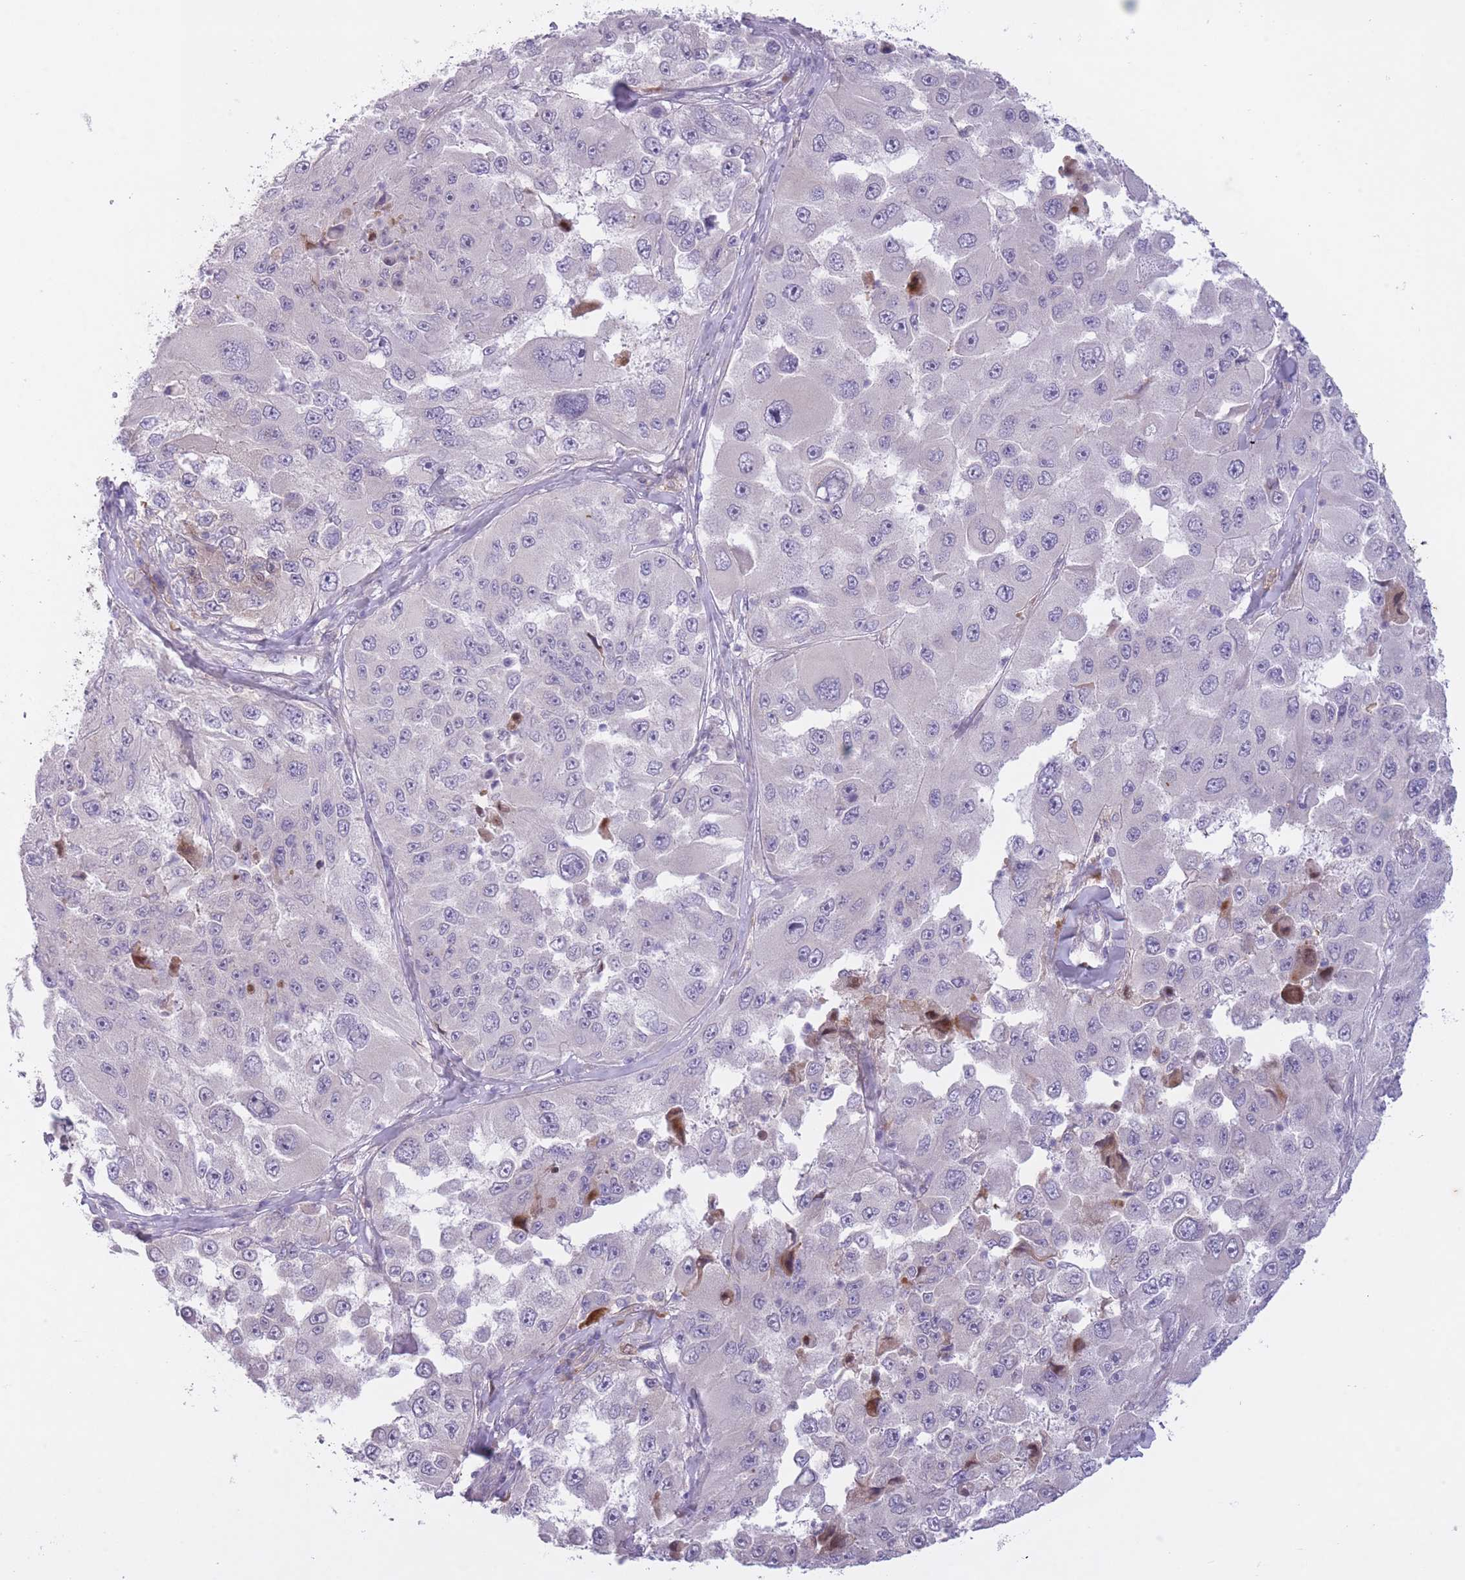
{"staining": {"intensity": "negative", "quantity": "none", "location": "none"}, "tissue": "melanoma", "cell_type": "Tumor cells", "image_type": "cancer", "snomed": [{"axis": "morphology", "description": "Malignant melanoma, Metastatic site"}, {"axis": "topography", "description": "Lymph node"}], "caption": "High magnification brightfield microscopy of melanoma stained with DAB (brown) and counterstained with hematoxylin (blue): tumor cells show no significant staining.", "gene": "ARPIN", "patient": {"sex": "male", "age": 62}}